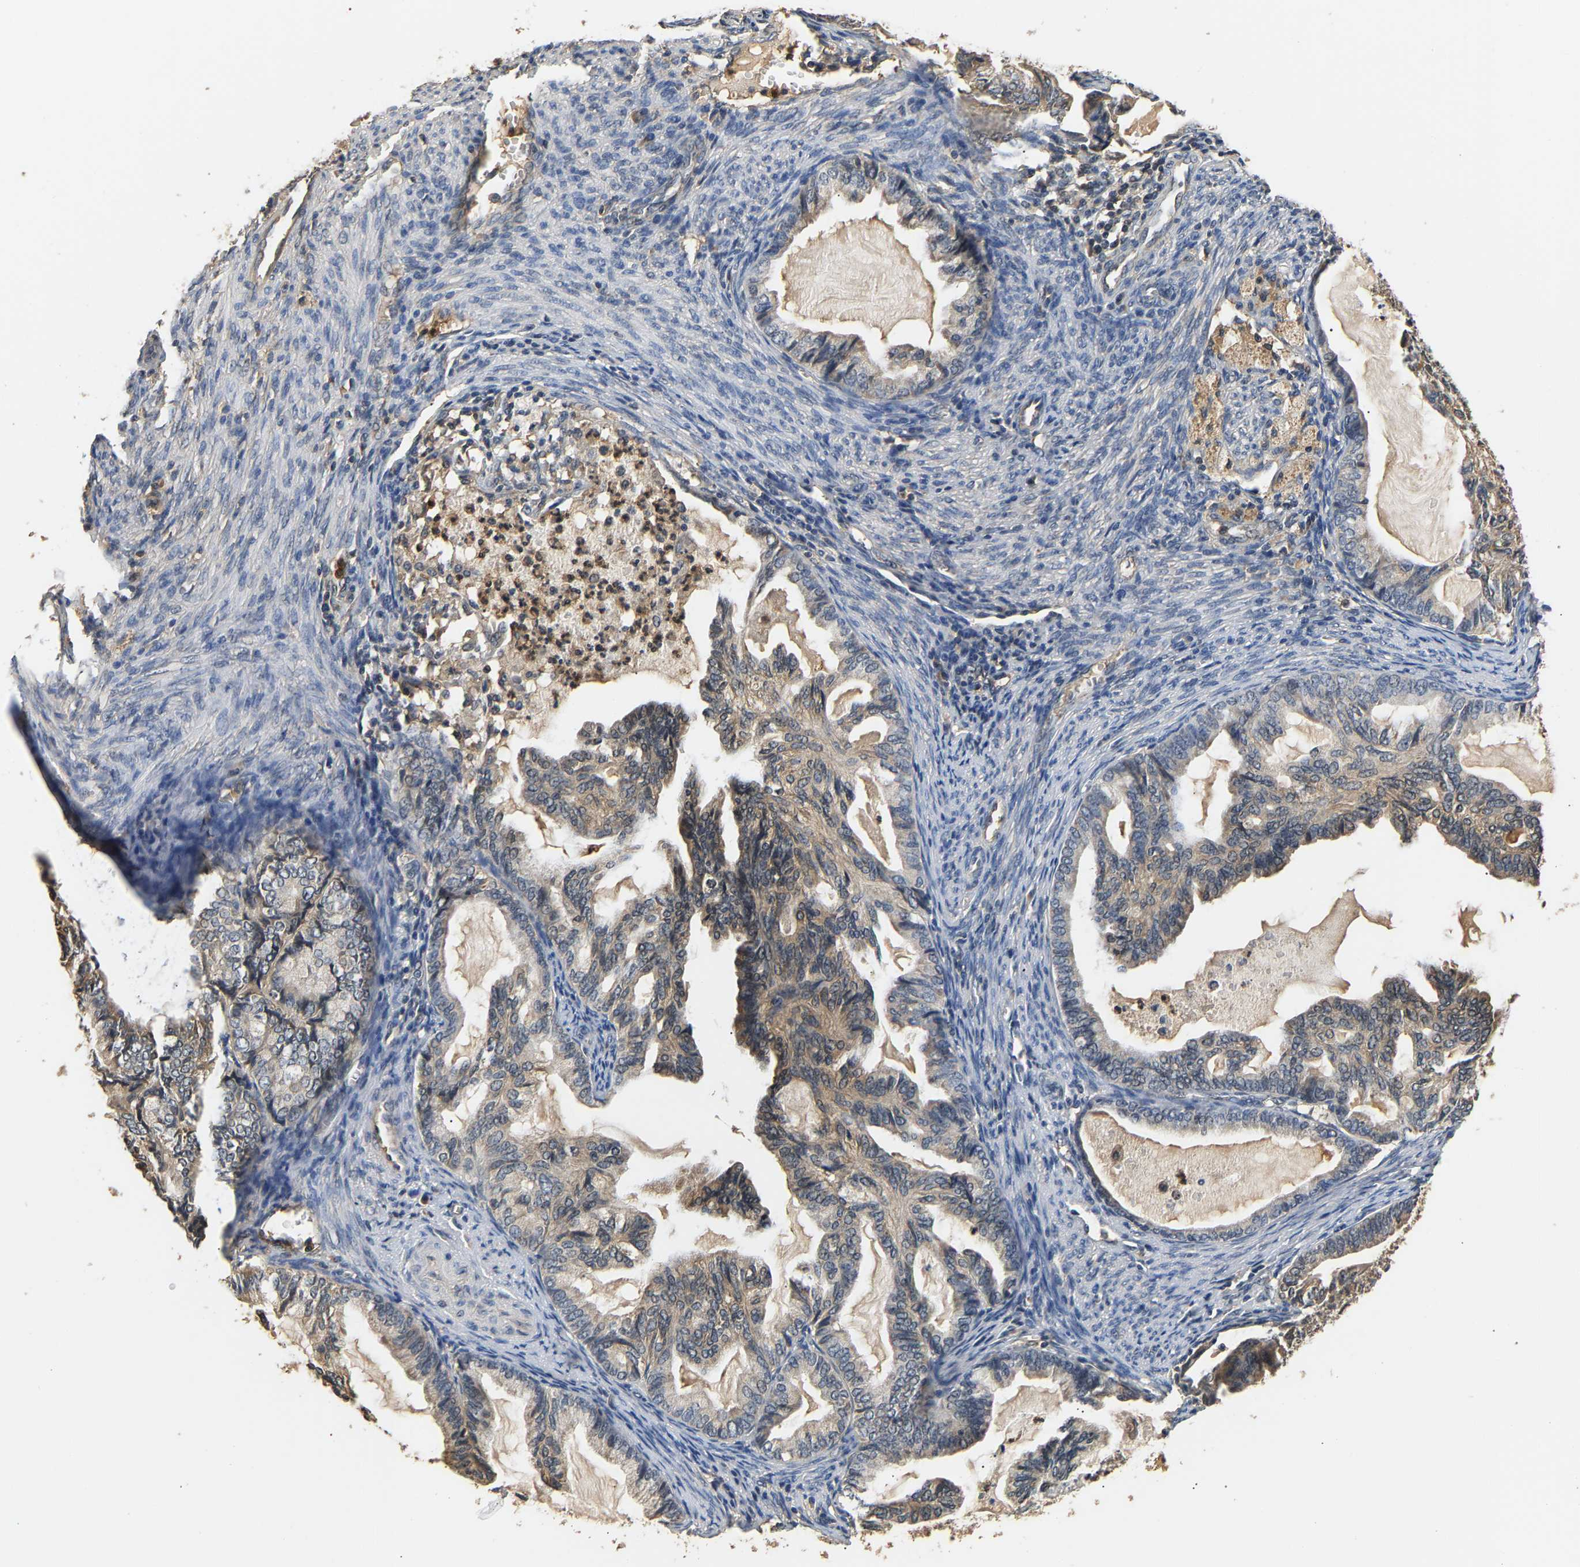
{"staining": {"intensity": "weak", "quantity": "25%-75%", "location": "cytoplasmic/membranous"}, "tissue": "cervical cancer", "cell_type": "Tumor cells", "image_type": "cancer", "snomed": [{"axis": "morphology", "description": "Normal tissue, NOS"}, {"axis": "morphology", "description": "Adenocarcinoma, NOS"}, {"axis": "topography", "description": "Cervix"}, {"axis": "topography", "description": "Endometrium"}], "caption": "The photomicrograph reveals immunohistochemical staining of cervical adenocarcinoma. There is weak cytoplasmic/membranous positivity is identified in about 25%-75% of tumor cells.", "gene": "GPI", "patient": {"sex": "female", "age": 86}}